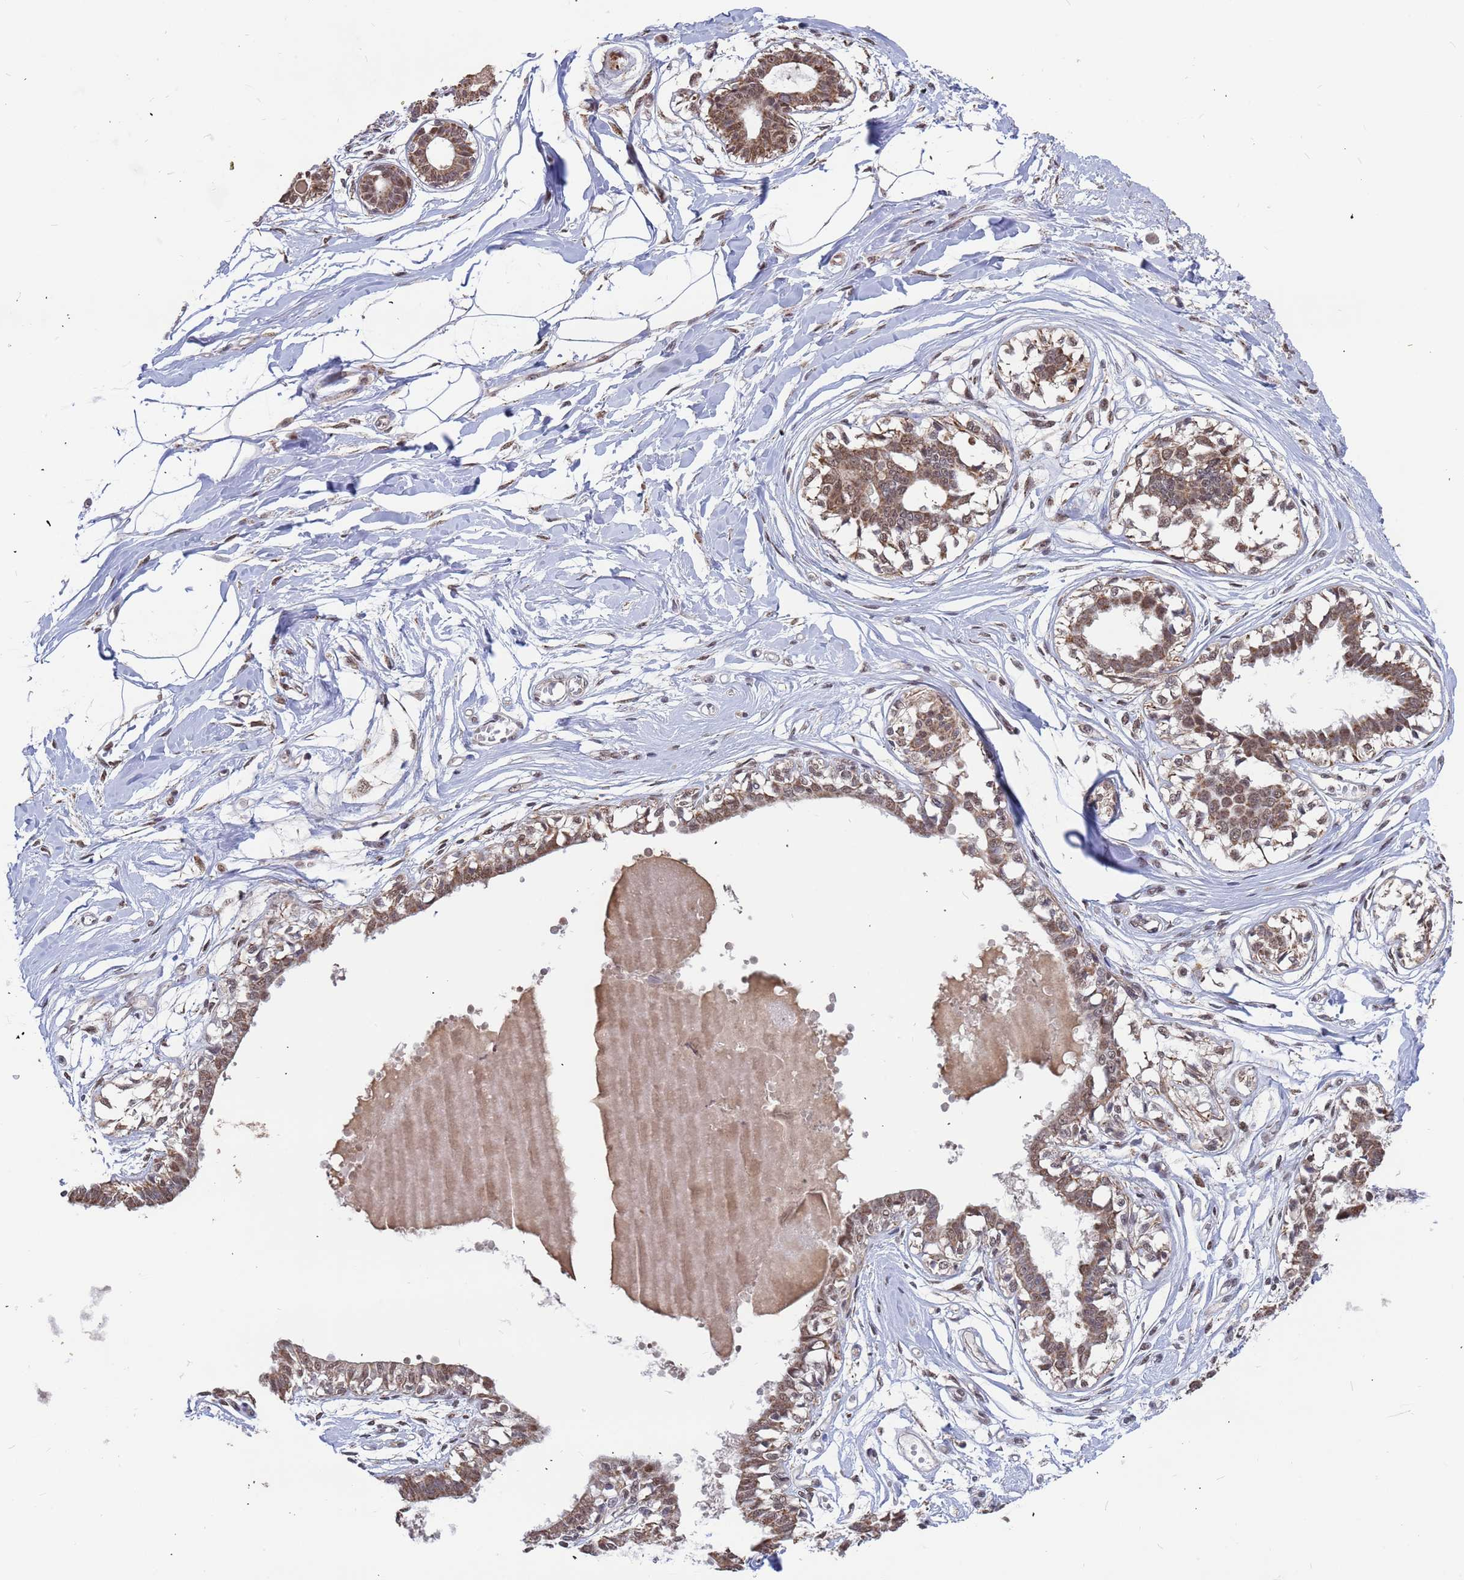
{"staining": {"intensity": "weak", "quantity": "25%-75%", "location": "cytoplasmic/membranous"}, "tissue": "breast", "cell_type": "Adipocytes", "image_type": "normal", "snomed": [{"axis": "morphology", "description": "Normal tissue, NOS"}, {"axis": "topography", "description": "Breast"}], "caption": "Immunohistochemical staining of normal human breast shows 25%-75% levels of weak cytoplasmic/membranous protein staining in approximately 25%-75% of adipocytes.", "gene": "DENND2B", "patient": {"sex": "female", "age": 45}}